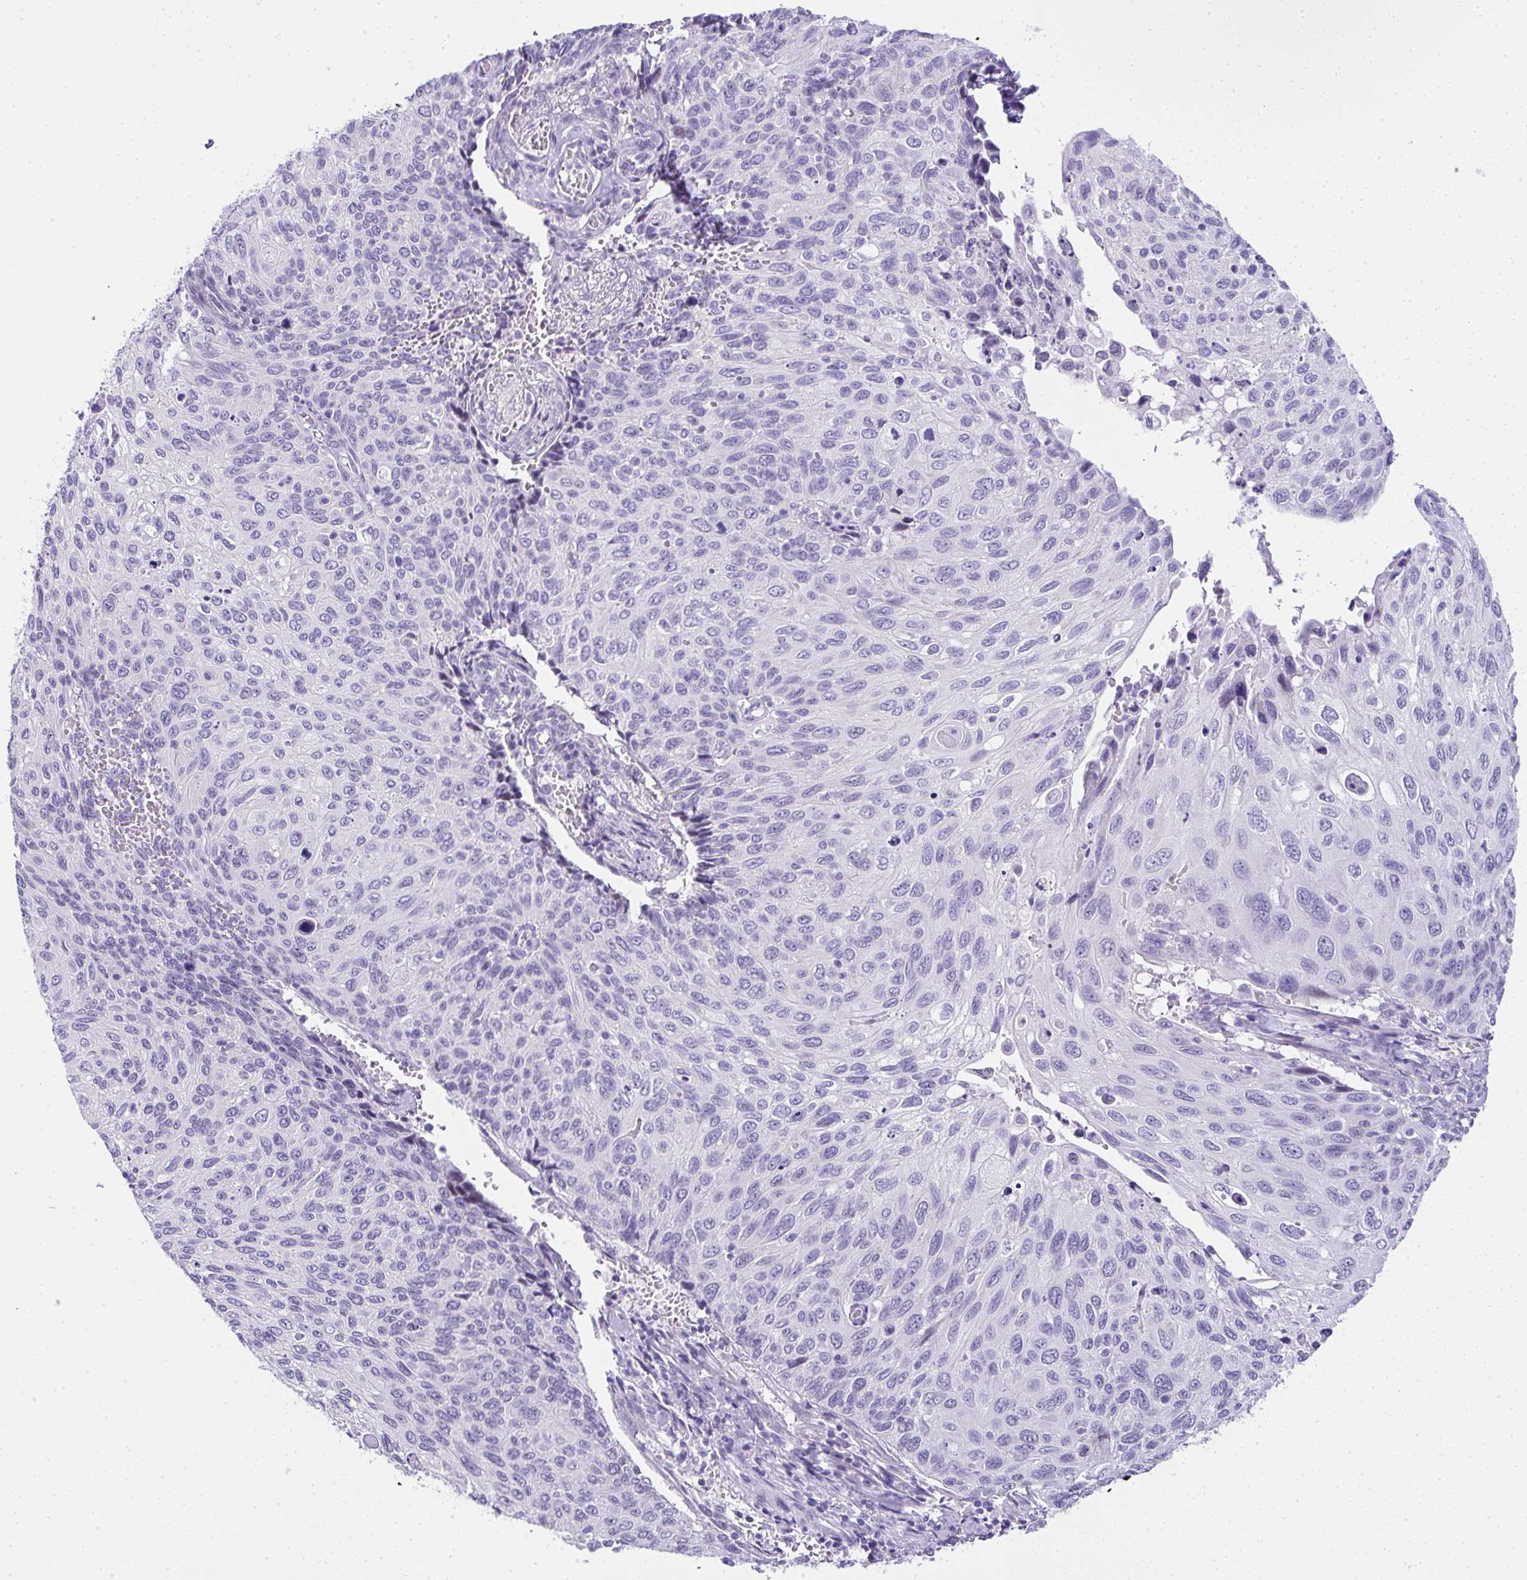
{"staining": {"intensity": "negative", "quantity": "none", "location": "none"}, "tissue": "cervical cancer", "cell_type": "Tumor cells", "image_type": "cancer", "snomed": [{"axis": "morphology", "description": "Squamous cell carcinoma, NOS"}, {"axis": "topography", "description": "Cervix"}], "caption": "Human squamous cell carcinoma (cervical) stained for a protein using immunohistochemistry demonstrates no positivity in tumor cells.", "gene": "RNF183", "patient": {"sex": "female", "age": 70}}